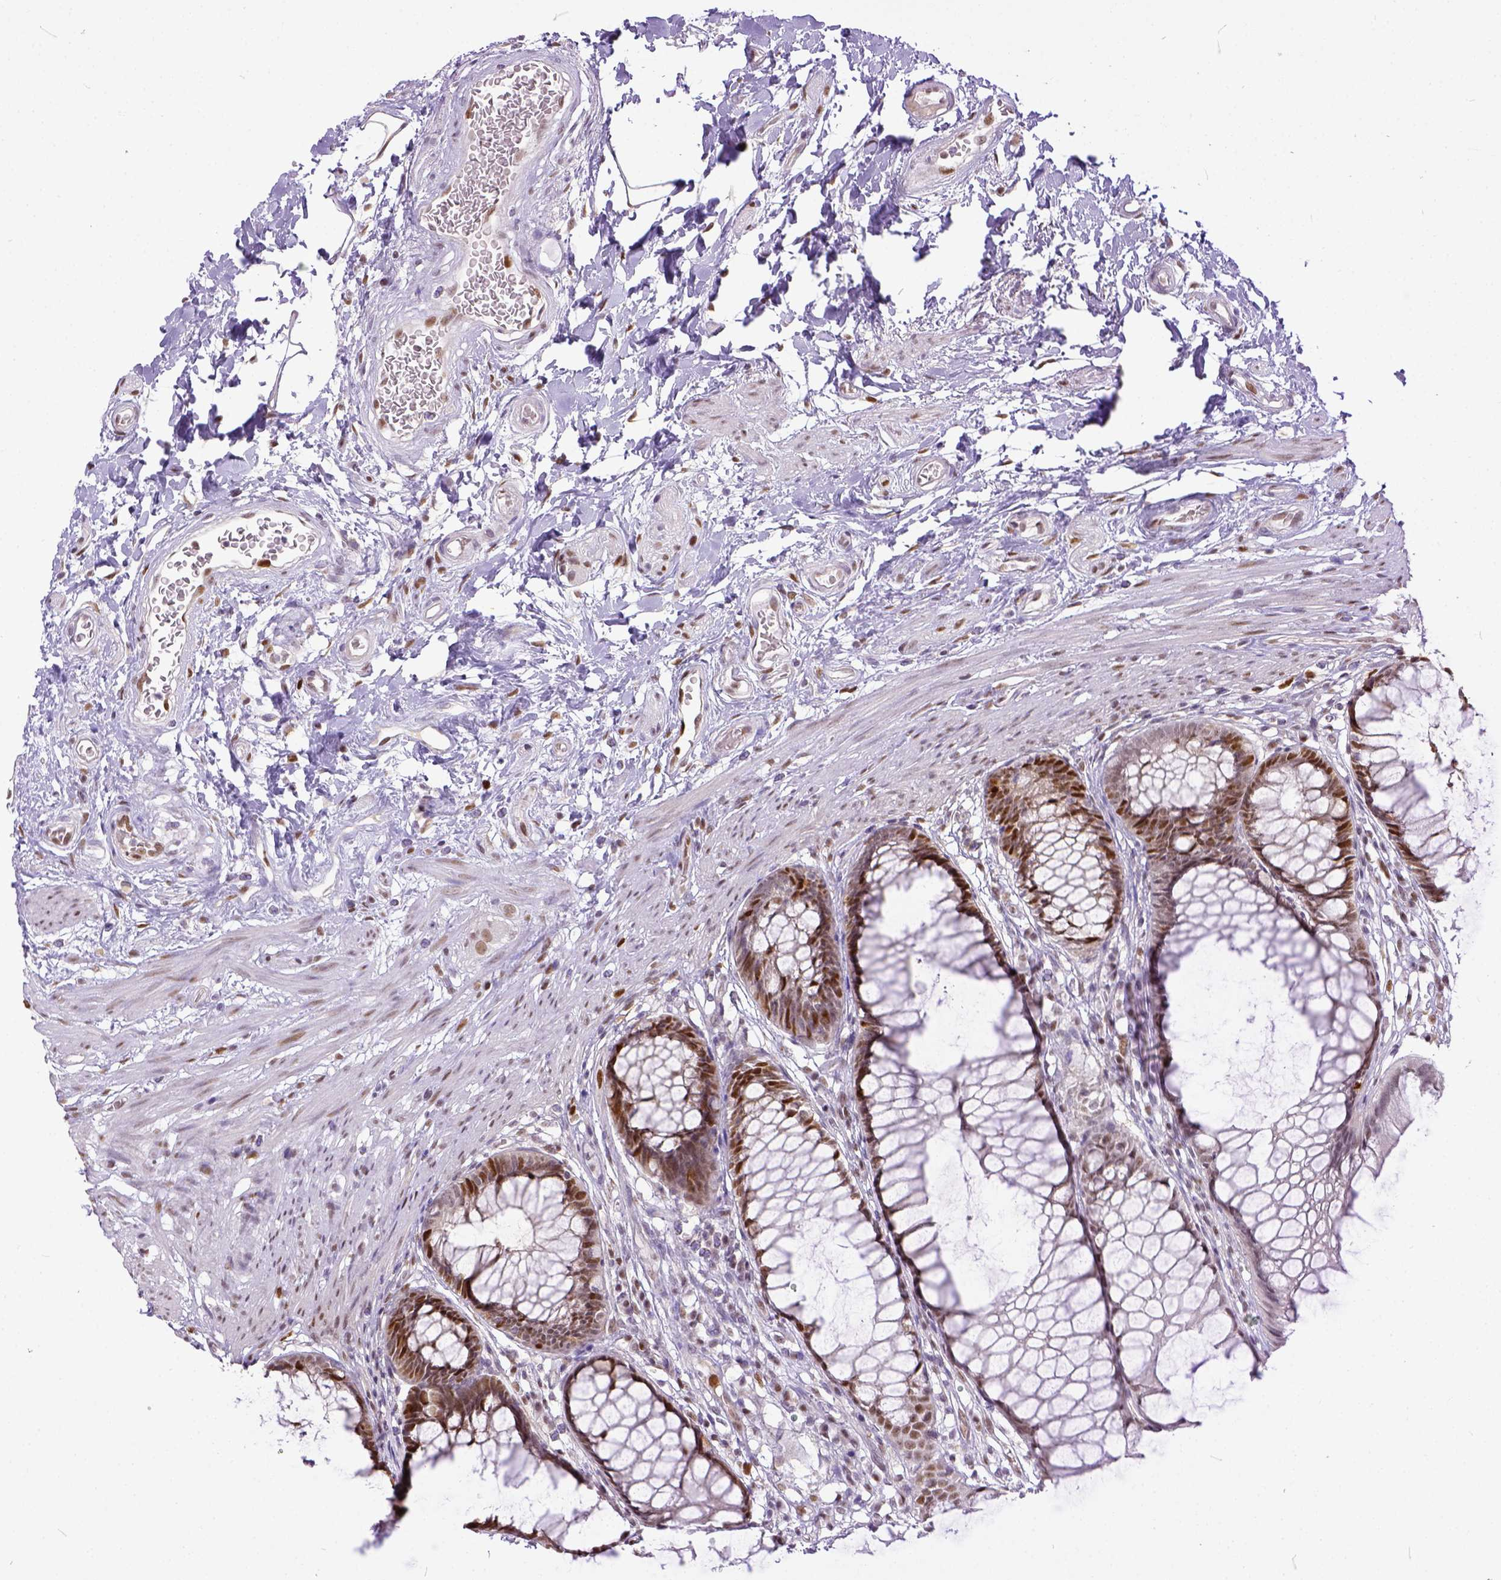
{"staining": {"intensity": "moderate", "quantity": ">75%", "location": "nuclear"}, "tissue": "rectum", "cell_type": "Glandular cells", "image_type": "normal", "snomed": [{"axis": "morphology", "description": "Normal tissue, NOS"}, {"axis": "topography", "description": "Smooth muscle"}, {"axis": "topography", "description": "Rectum"}], "caption": "A medium amount of moderate nuclear staining is seen in about >75% of glandular cells in unremarkable rectum. Nuclei are stained in blue.", "gene": "ERCC1", "patient": {"sex": "male", "age": 53}}